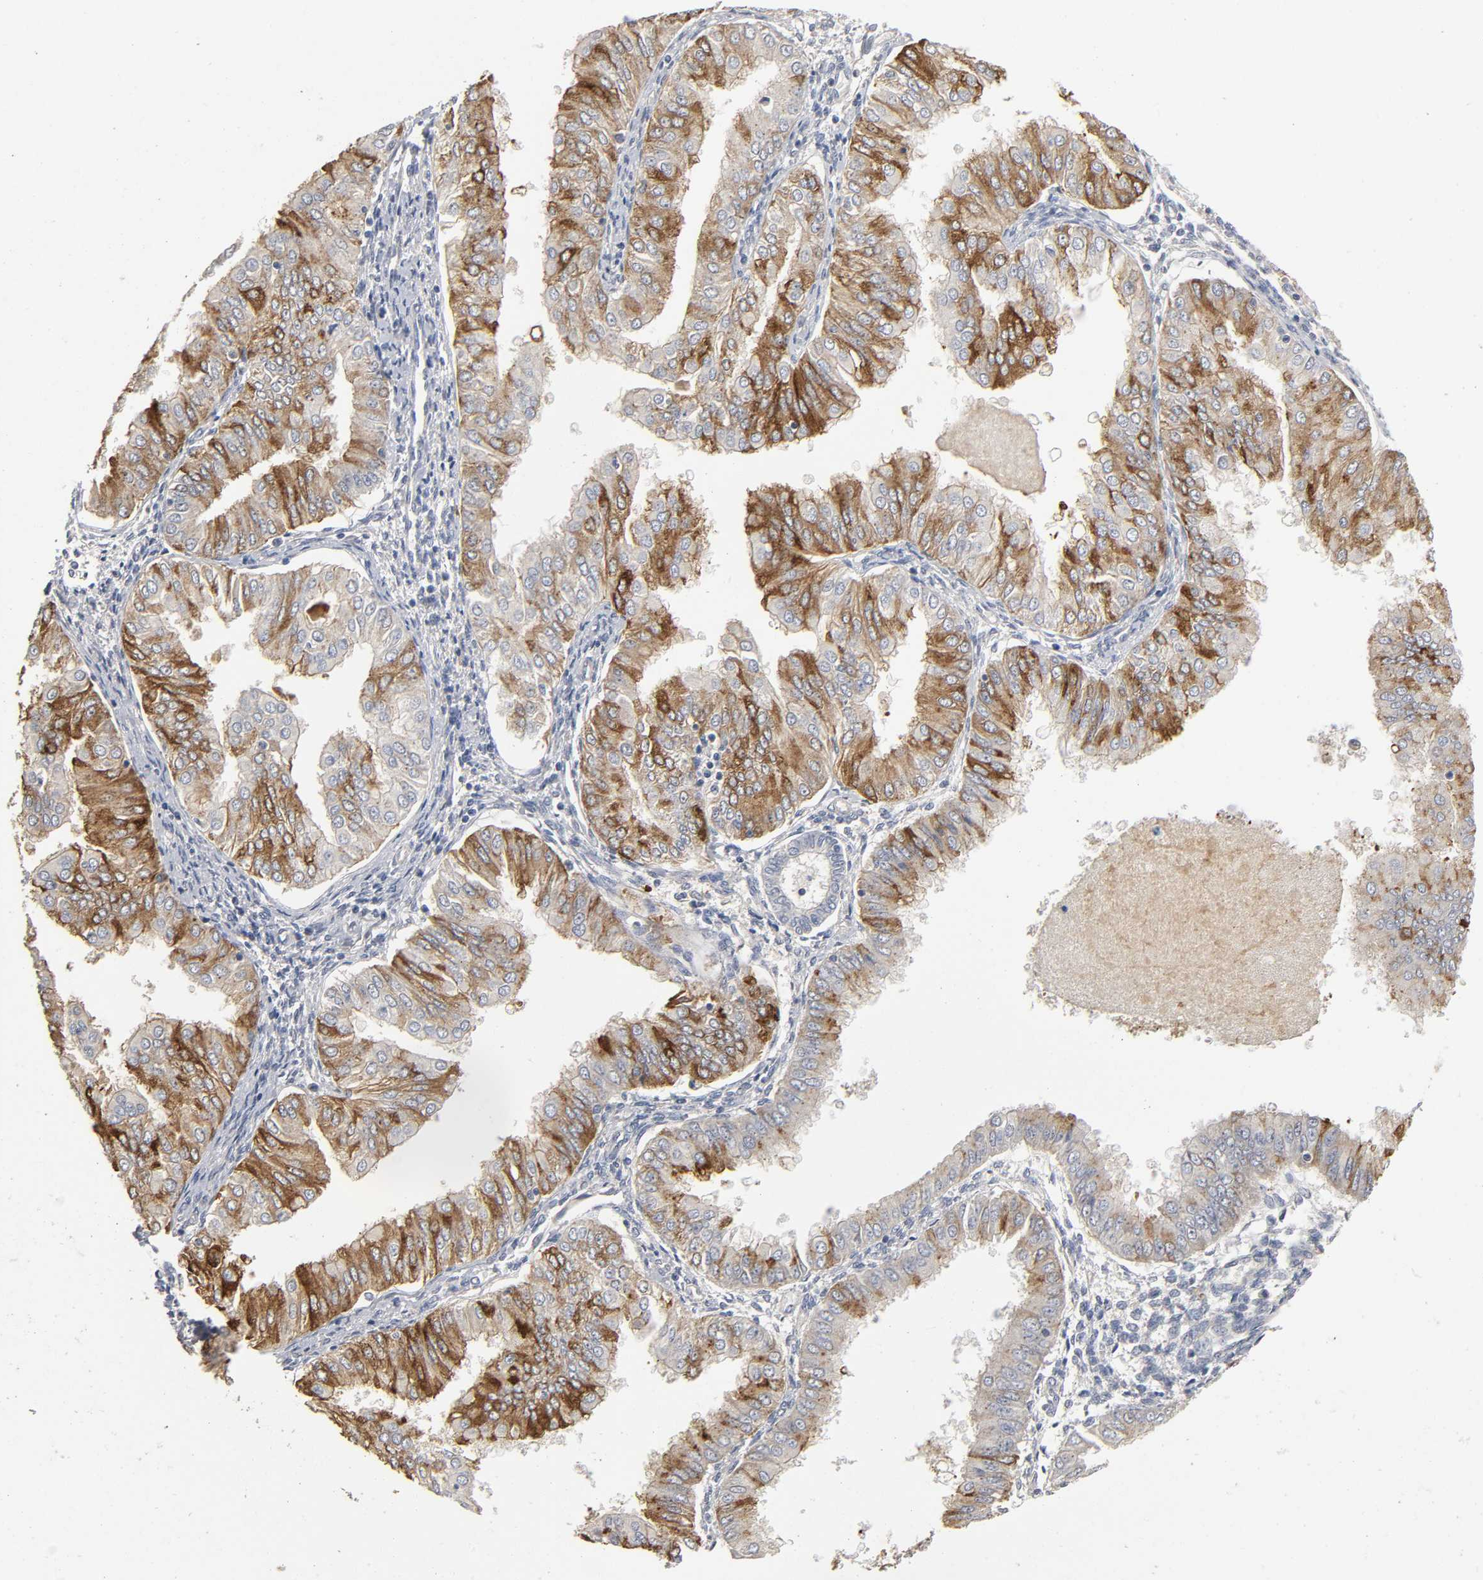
{"staining": {"intensity": "strong", "quantity": "25%-75%", "location": "cytoplasmic/membranous"}, "tissue": "endometrial cancer", "cell_type": "Tumor cells", "image_type": "cancer", "snomed": [{"axis": "morphology", "description": "Adenocarcinoma, NOS"}, {"axis": "topography", "description": "Endometrium"}], "caption": "Strong cytoplasmic/membranous staining is appreciated in about 25%-75% of tumor cells in adenocarcinoma (endometrial).", "gene": "SLC10A2", "patient": {"sex": "female", "age": 53}}